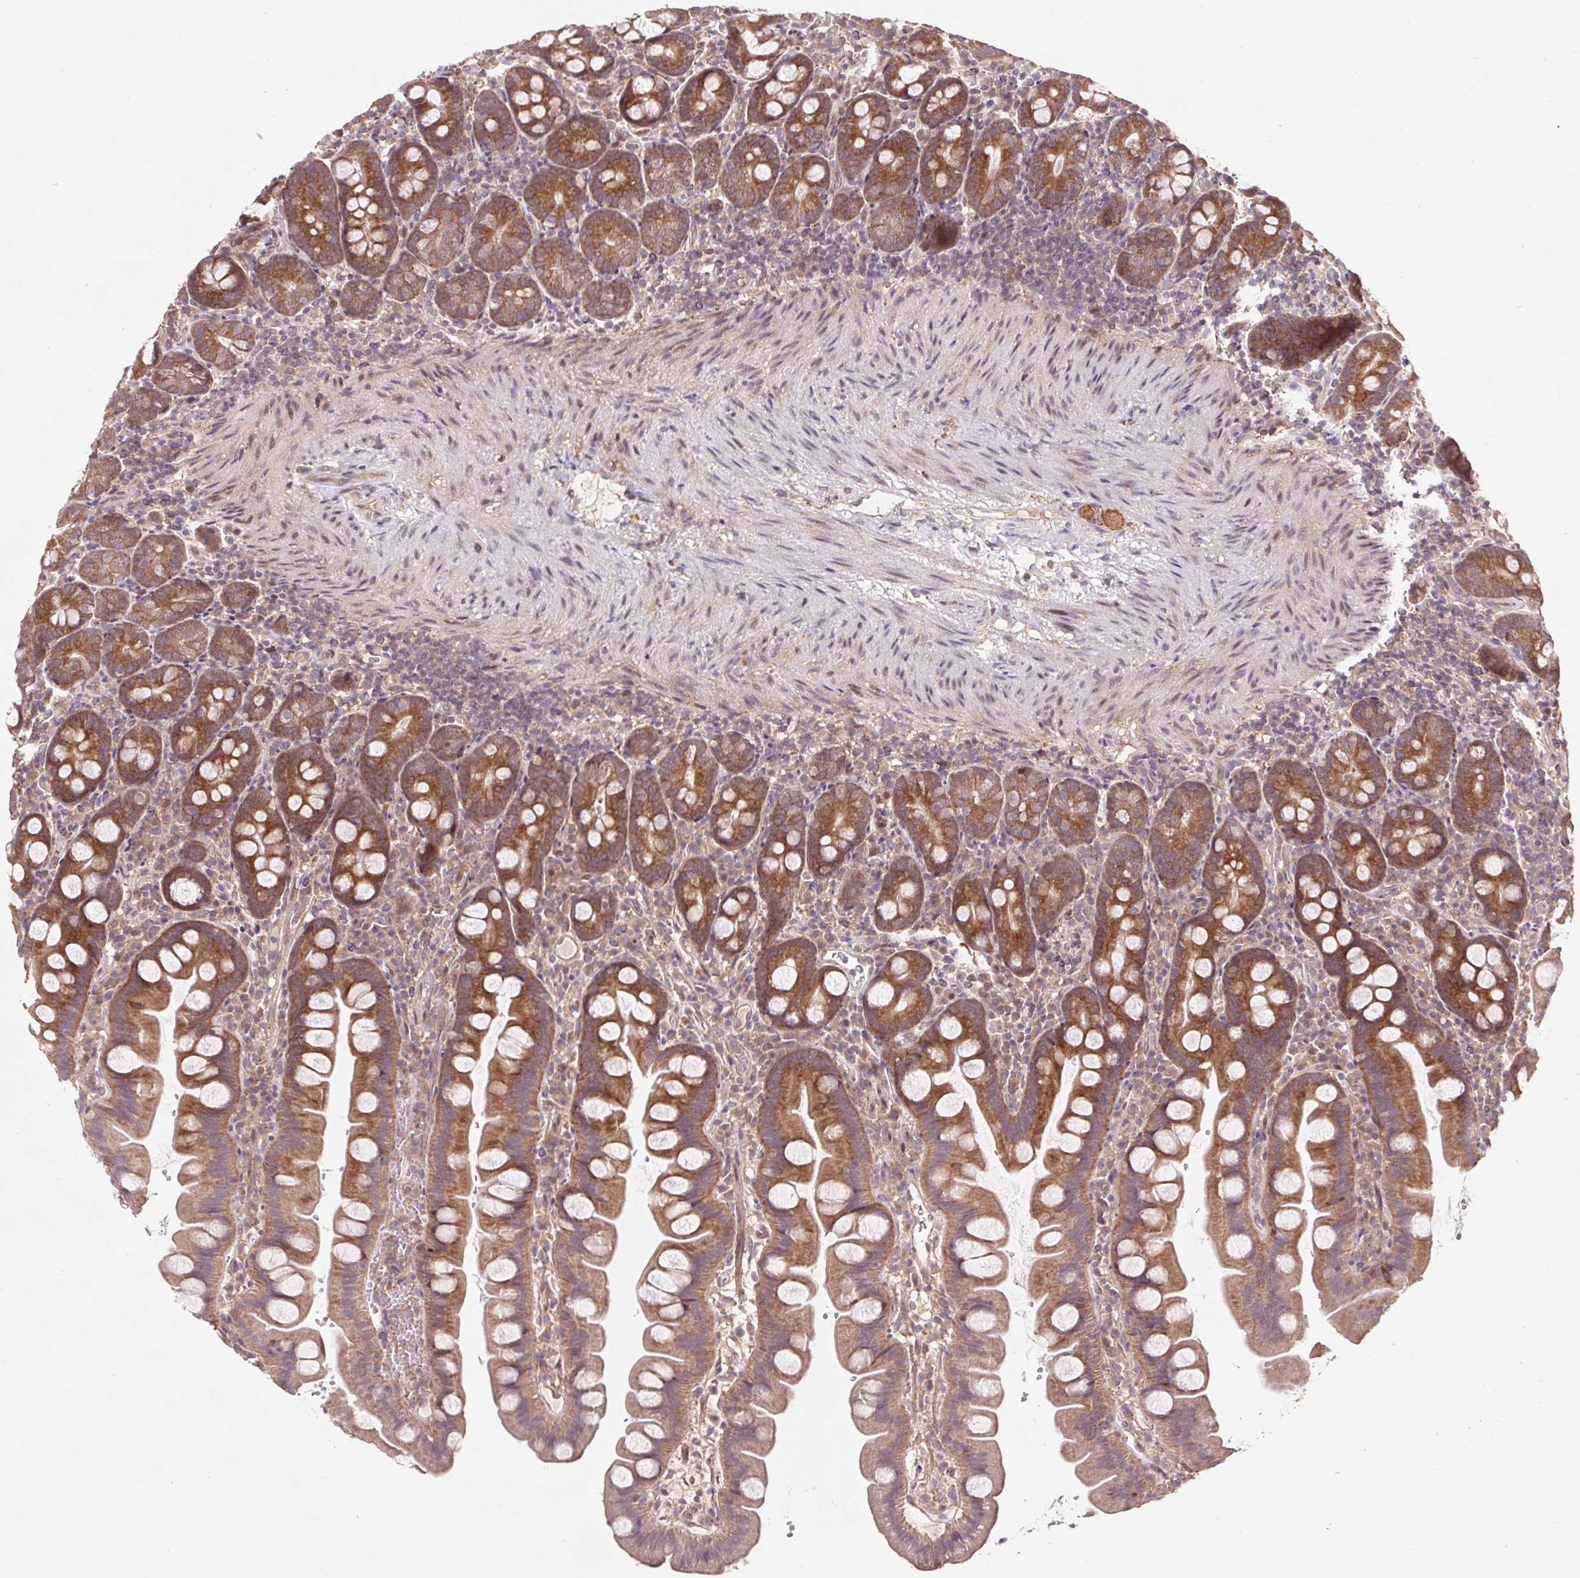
{"staining": {"intensity": "moderate", "quantity": ">75%", "location": "cytoplasmic/membranous"}, "tissue": "small intestine", "cell_type": "Glandular cells", "image_type": "normal", "snomed": [{"axis": "morphology", "description": "Normal tissue, NOS"}, {"axis": "topography", "description": "Small intestine"}], "caption": "A brown stain highlights moderate cytoplasmic/membranous staining of a protein in glandular cells of normal small intestine.", "gene": "HFE", "patient": {"sex": "female", "age": 68}}